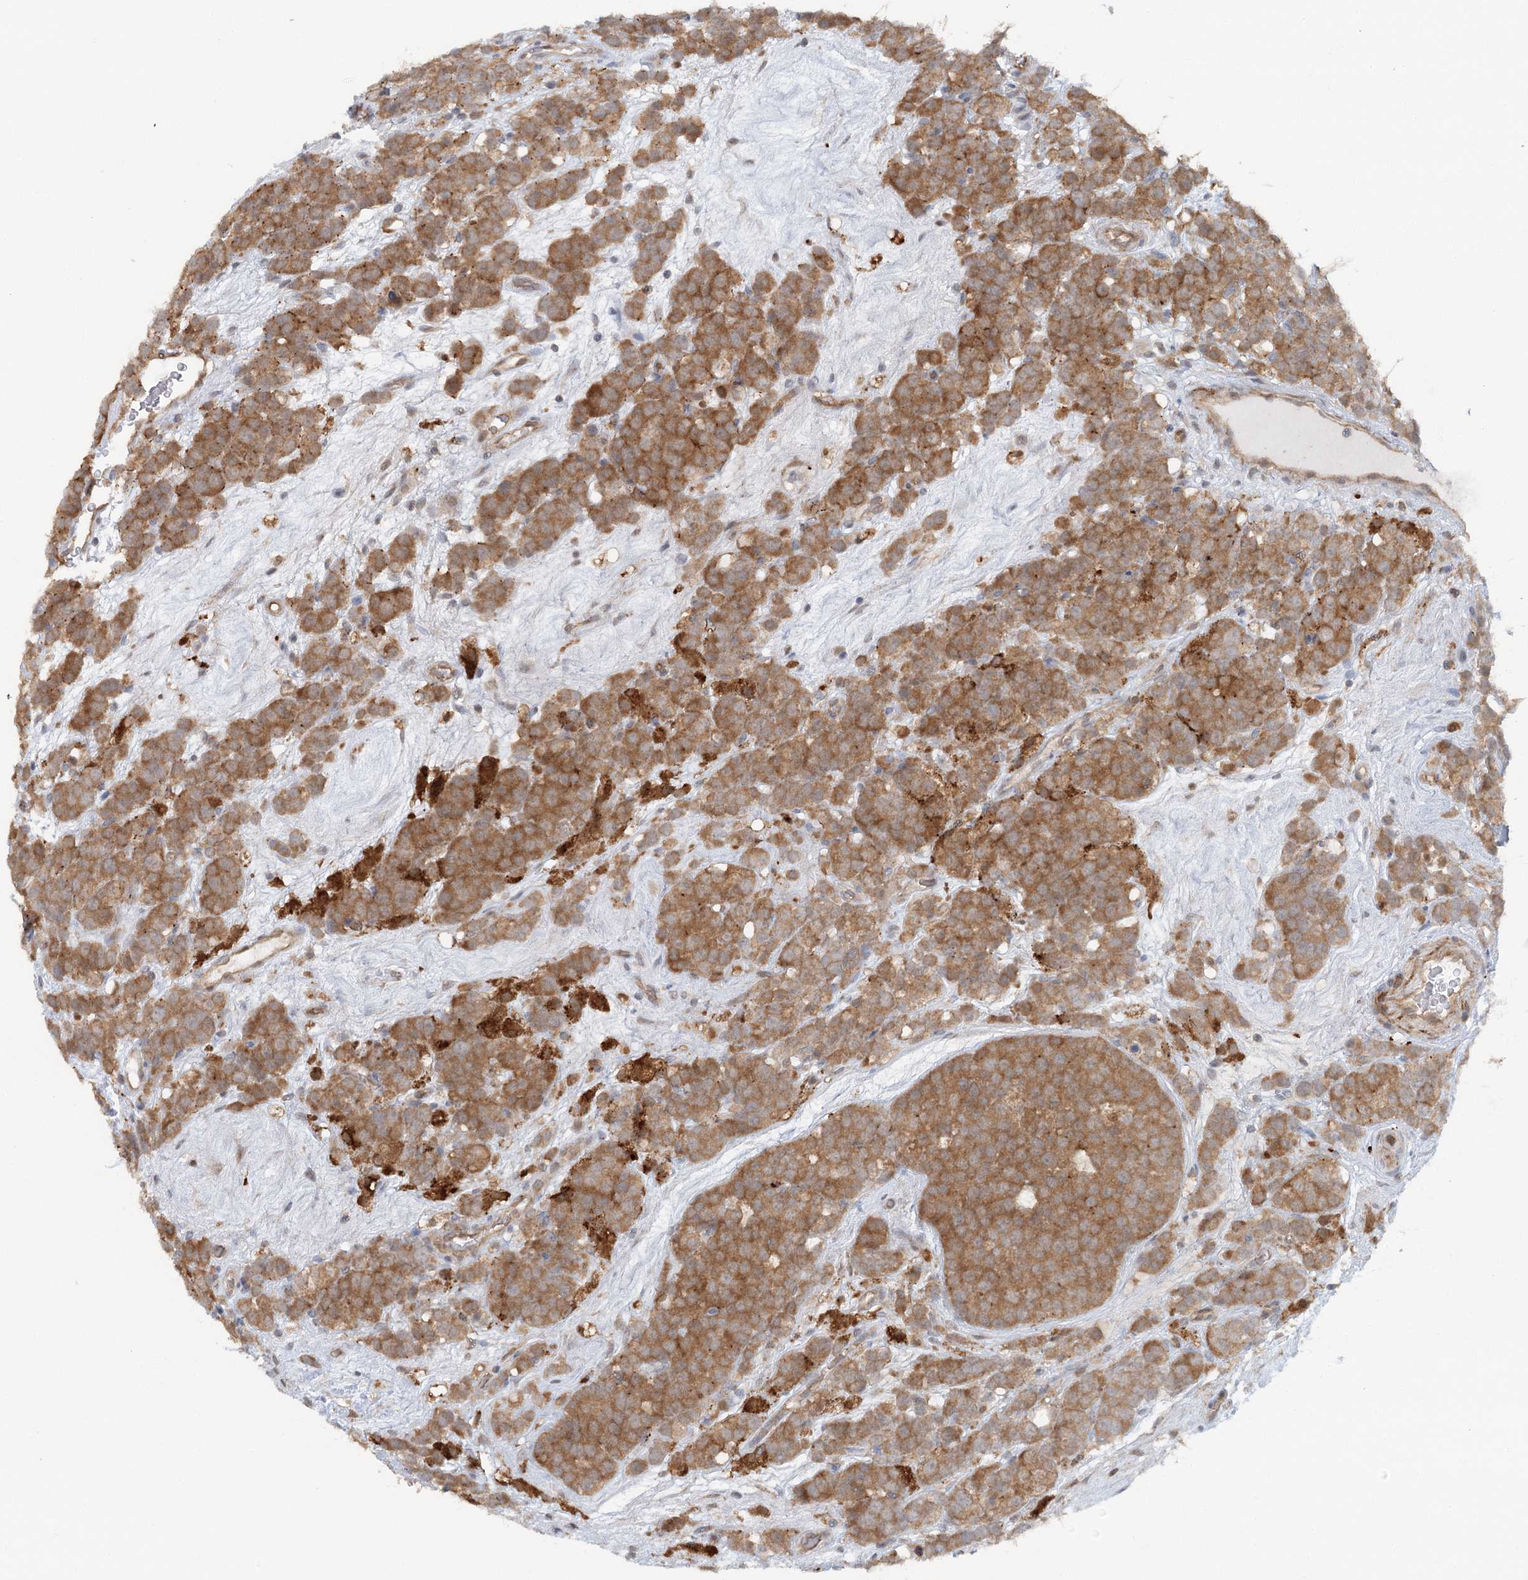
{"staining": {"intensity": "moderate", "quantity": ">75%", "location": "cytoplasmic/membranous"}, "tissue": "testis cancer", "cell_type": "Tumor cells", "image_type": "cancer", "snomed": [{"axis": "morphology", "description": "Seminoma, NOS"}, {"axis": "topography", "description": "Testis"}], "caption": "This photomicrograph shows IHC staining of human testis seminoma, with medium moderate cytoplasmic/membranous staining in approximately >75% of tumor cells.", "gene": "GBE1", "patient": {"sex": "male", "age": 71}}